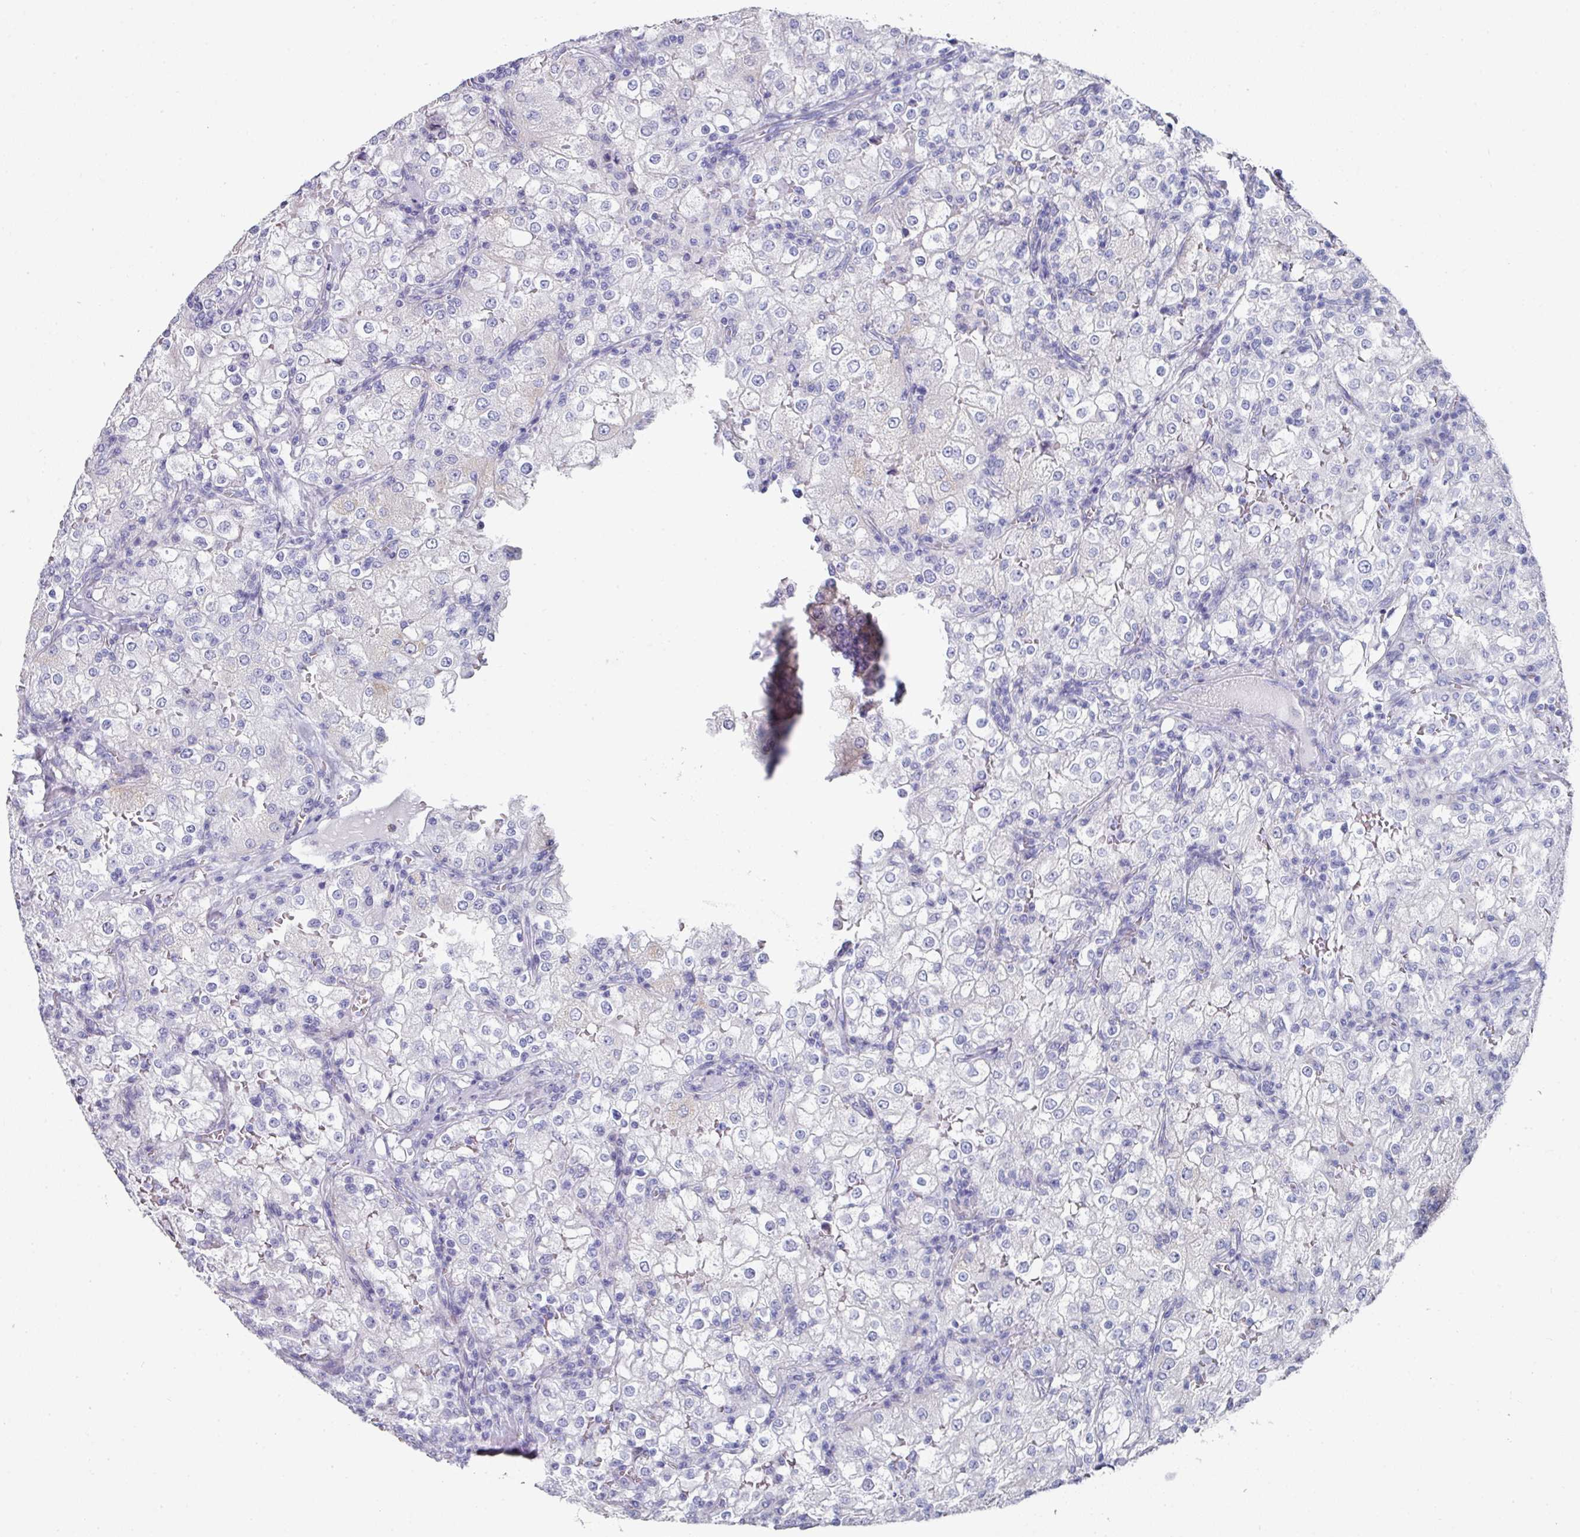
{"staining": {"intensity": "negative", "quantity": "none", "location": "none"}, "tissue": "renal cancer", "cell_type": "Tumor cells", "image_type": "cancer", "snomed": [{"axis": "morphology", "description": "Adenocarcinoma, NOS"}, {"axis": "topography", "description": "Kidney"}], "caption": "Renal adenocarcinoma was stained to show a protein in brown. There is no significant positivity in tumor cells.", "gene": "SETBP1", "patient": {"sex": "female", "age": 74}}